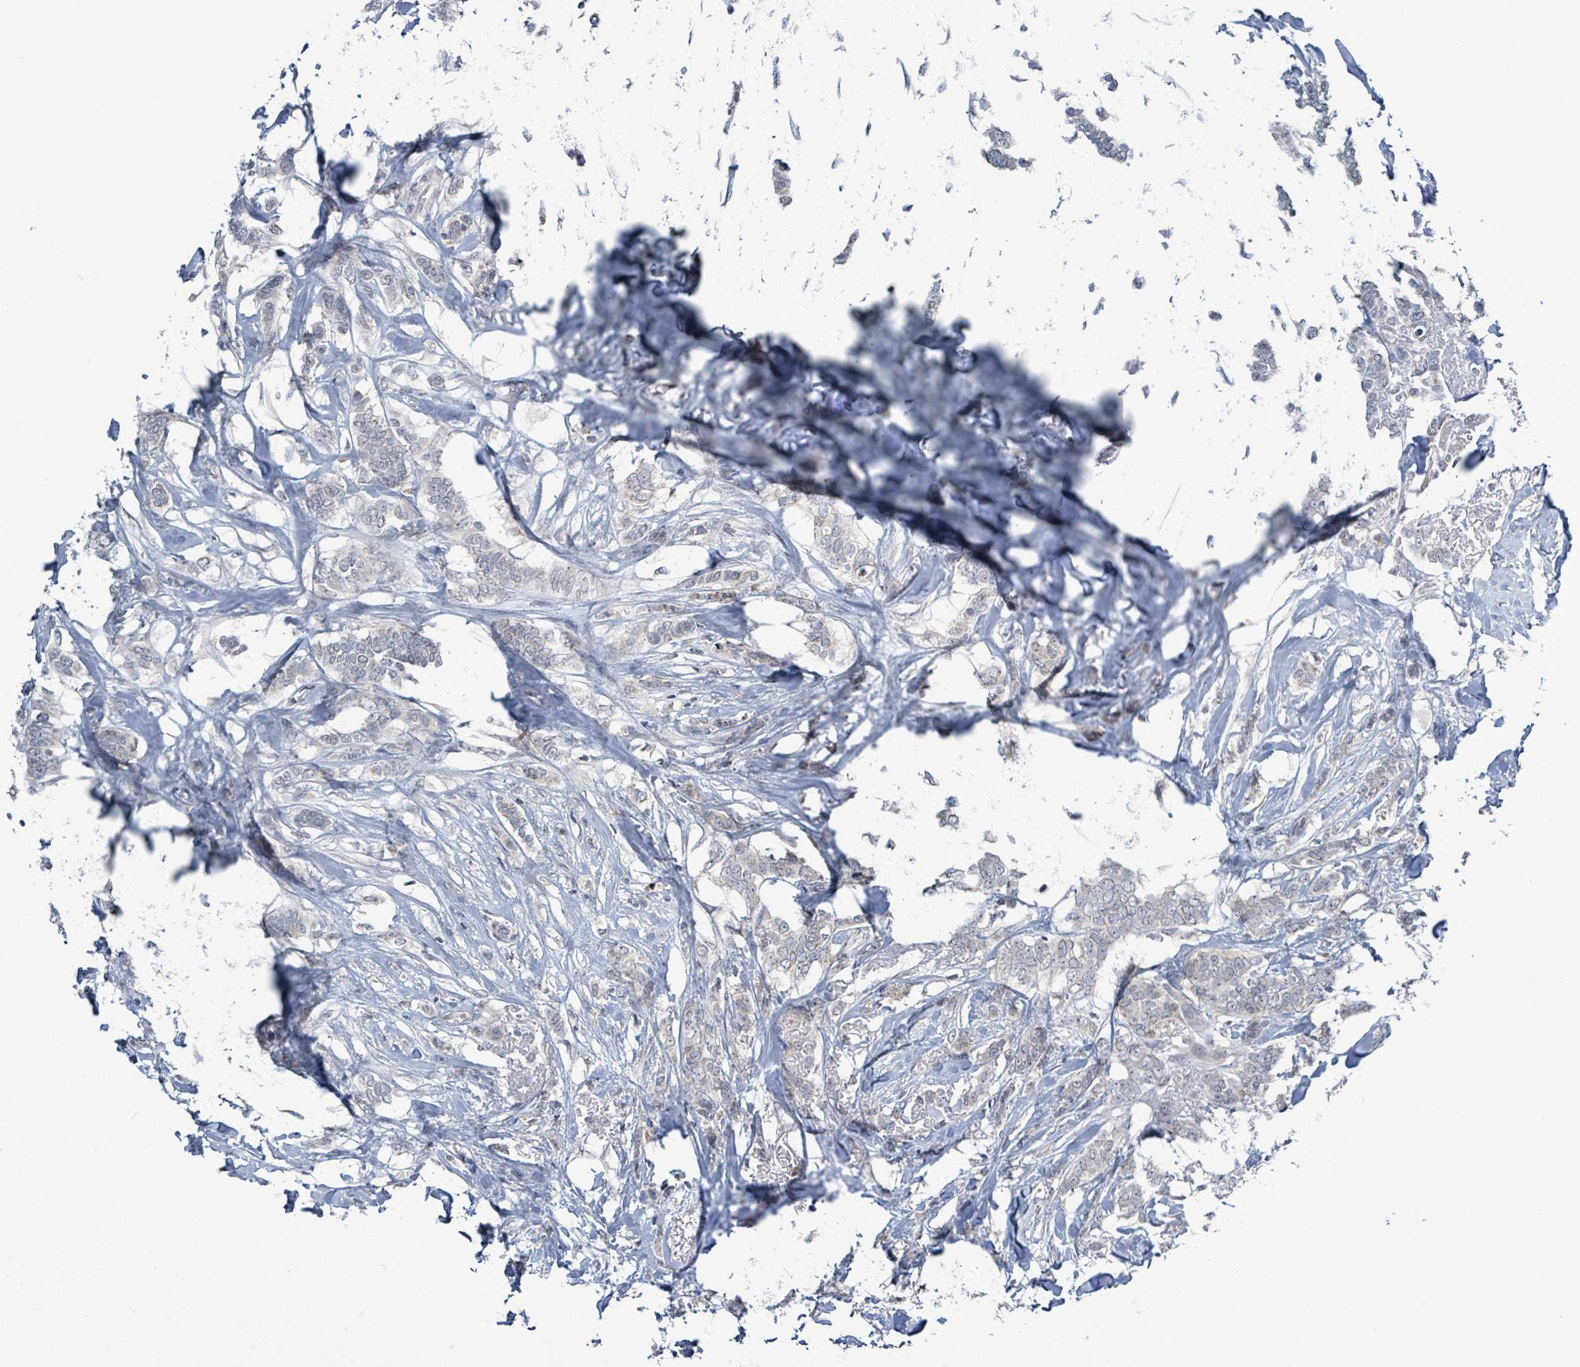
{"staining": {"intensity": "negative", "quantity": "none", "location": "none"}, "tissue": "breast cancer", "cell_type": "Tumor cells", "image_type": "cancer", "snomed": [{"axis": "morphology", "description": "Duct carcinoma"}, {"axis": "topography", "description": "Breast"}], "caption": "Immunohistochemical staining of human infiltrating ductal carcinoma (breast) demonstrates no significant expression in tumor cells. (Stains: DAB (3,3'-diaminobenzidine) IHC with hematoxylin counter stain, Microscopy: brightfield microscopy at high magnification).", "gene": "COQ10B", "patient": {"sex": "female", "age": 72}}